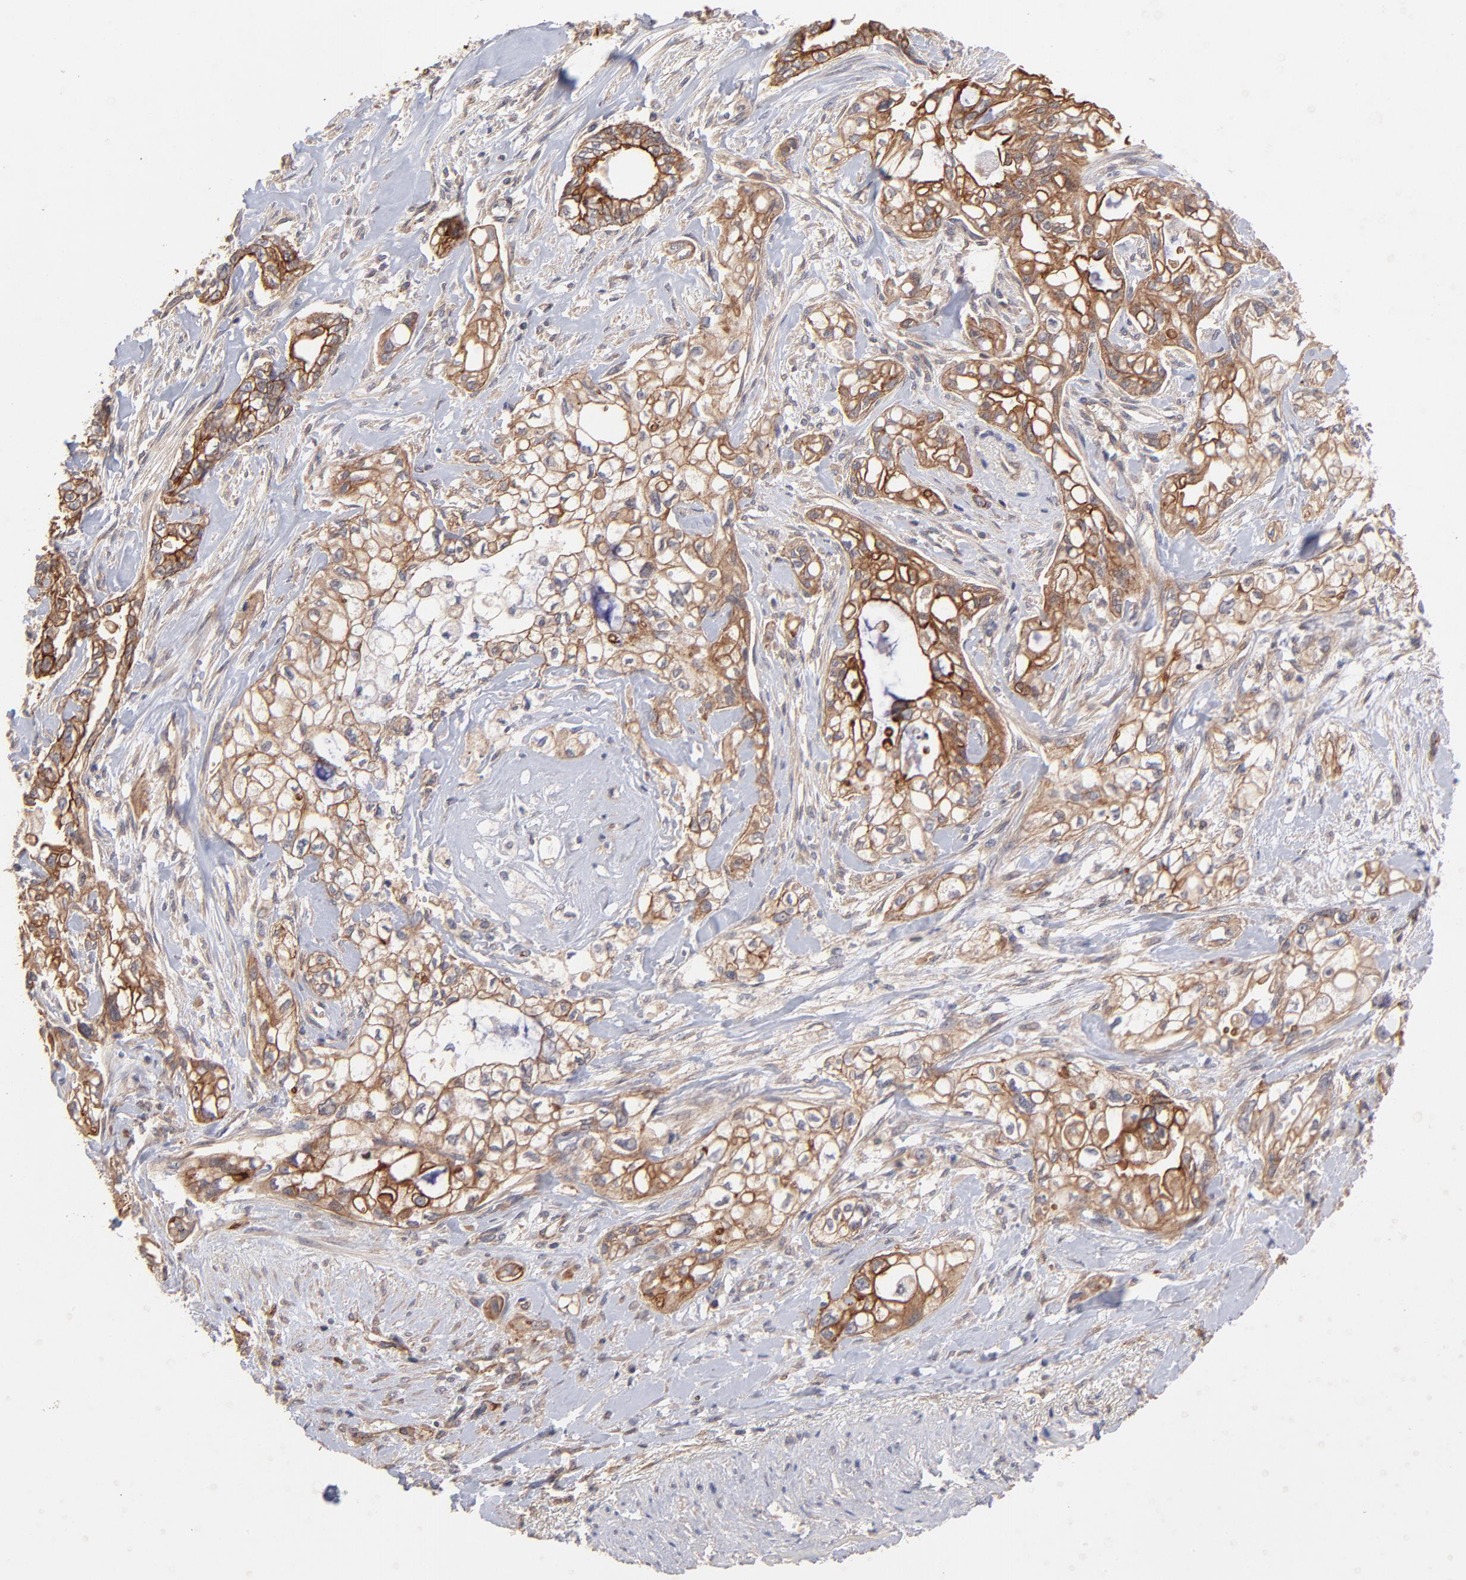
{"staining": {"intensity": "strong", "quantity": ">75%", "location": "cytoplasmic/membranous"}, "tissue": "pancreatic cancer", "cell_type": "Tumor cells", "image_type": "cancer", "snomed": [{"axis": "morphology", "description": "Normal tissue, NOS"}, {"axis": "topography", "description": "Pancreas"}], "caption": "Human pancreatic cancer stained with a protein marker shows strong staining in tumor cells.", "gene": "STAP2", "patient": {"sex": "male", "age": 42}}